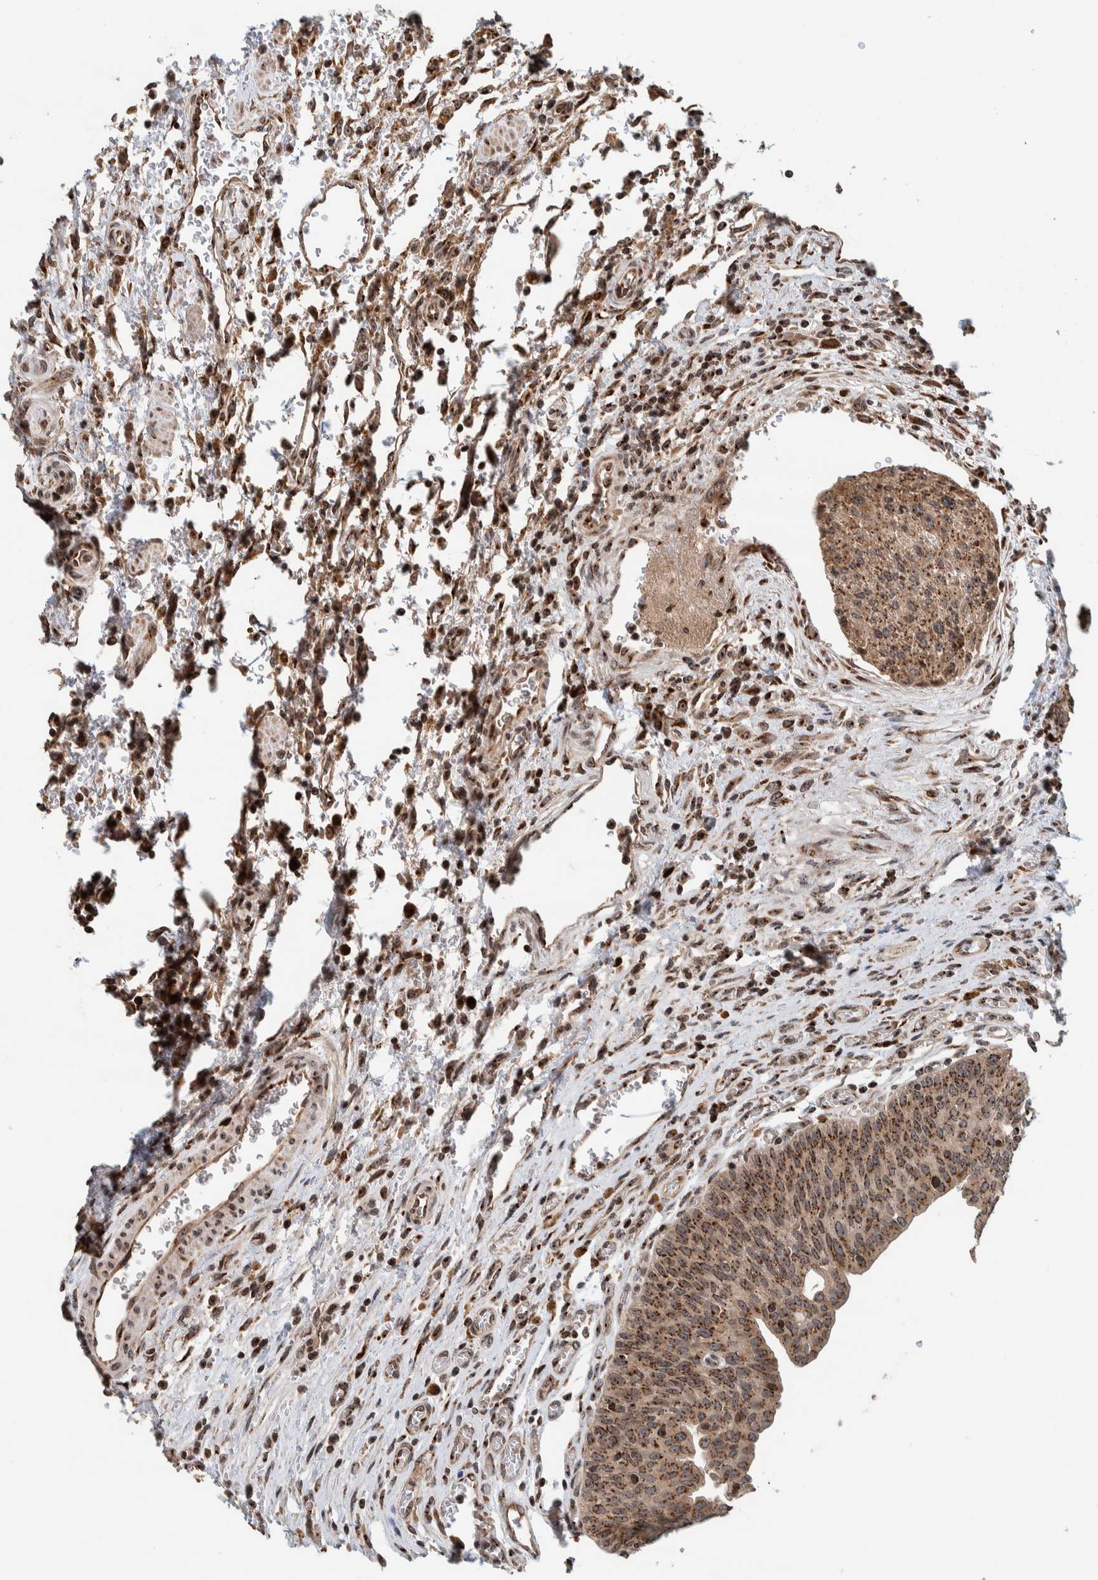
{"staining": {"intensity": "moderate", "quantity": ">75%", "location": "cytoplasmic/membranous,nuclear"}, "tissue": "urothelial cancer", "cell_type": "Tumor cells", "image_type": "cancer", "snomed": [{"axis": "morphology", "description": "Urothelial carcinoma, Low grade"}, {"axis": "morphology", "description": "Urothelial carcinoma, High grade"}, {"axis": "topography", "description": "Urinary bladder"}], "caption": "Human high-grade urothelial carcinoma stained for a protein (brown) demonstrates moderate cytoplasmic/membranous and nuclear positive positivity in approximately >75% of tumor cells.", "gene": "CCDC182", "patient": {"sex": "male", "age": 35}}